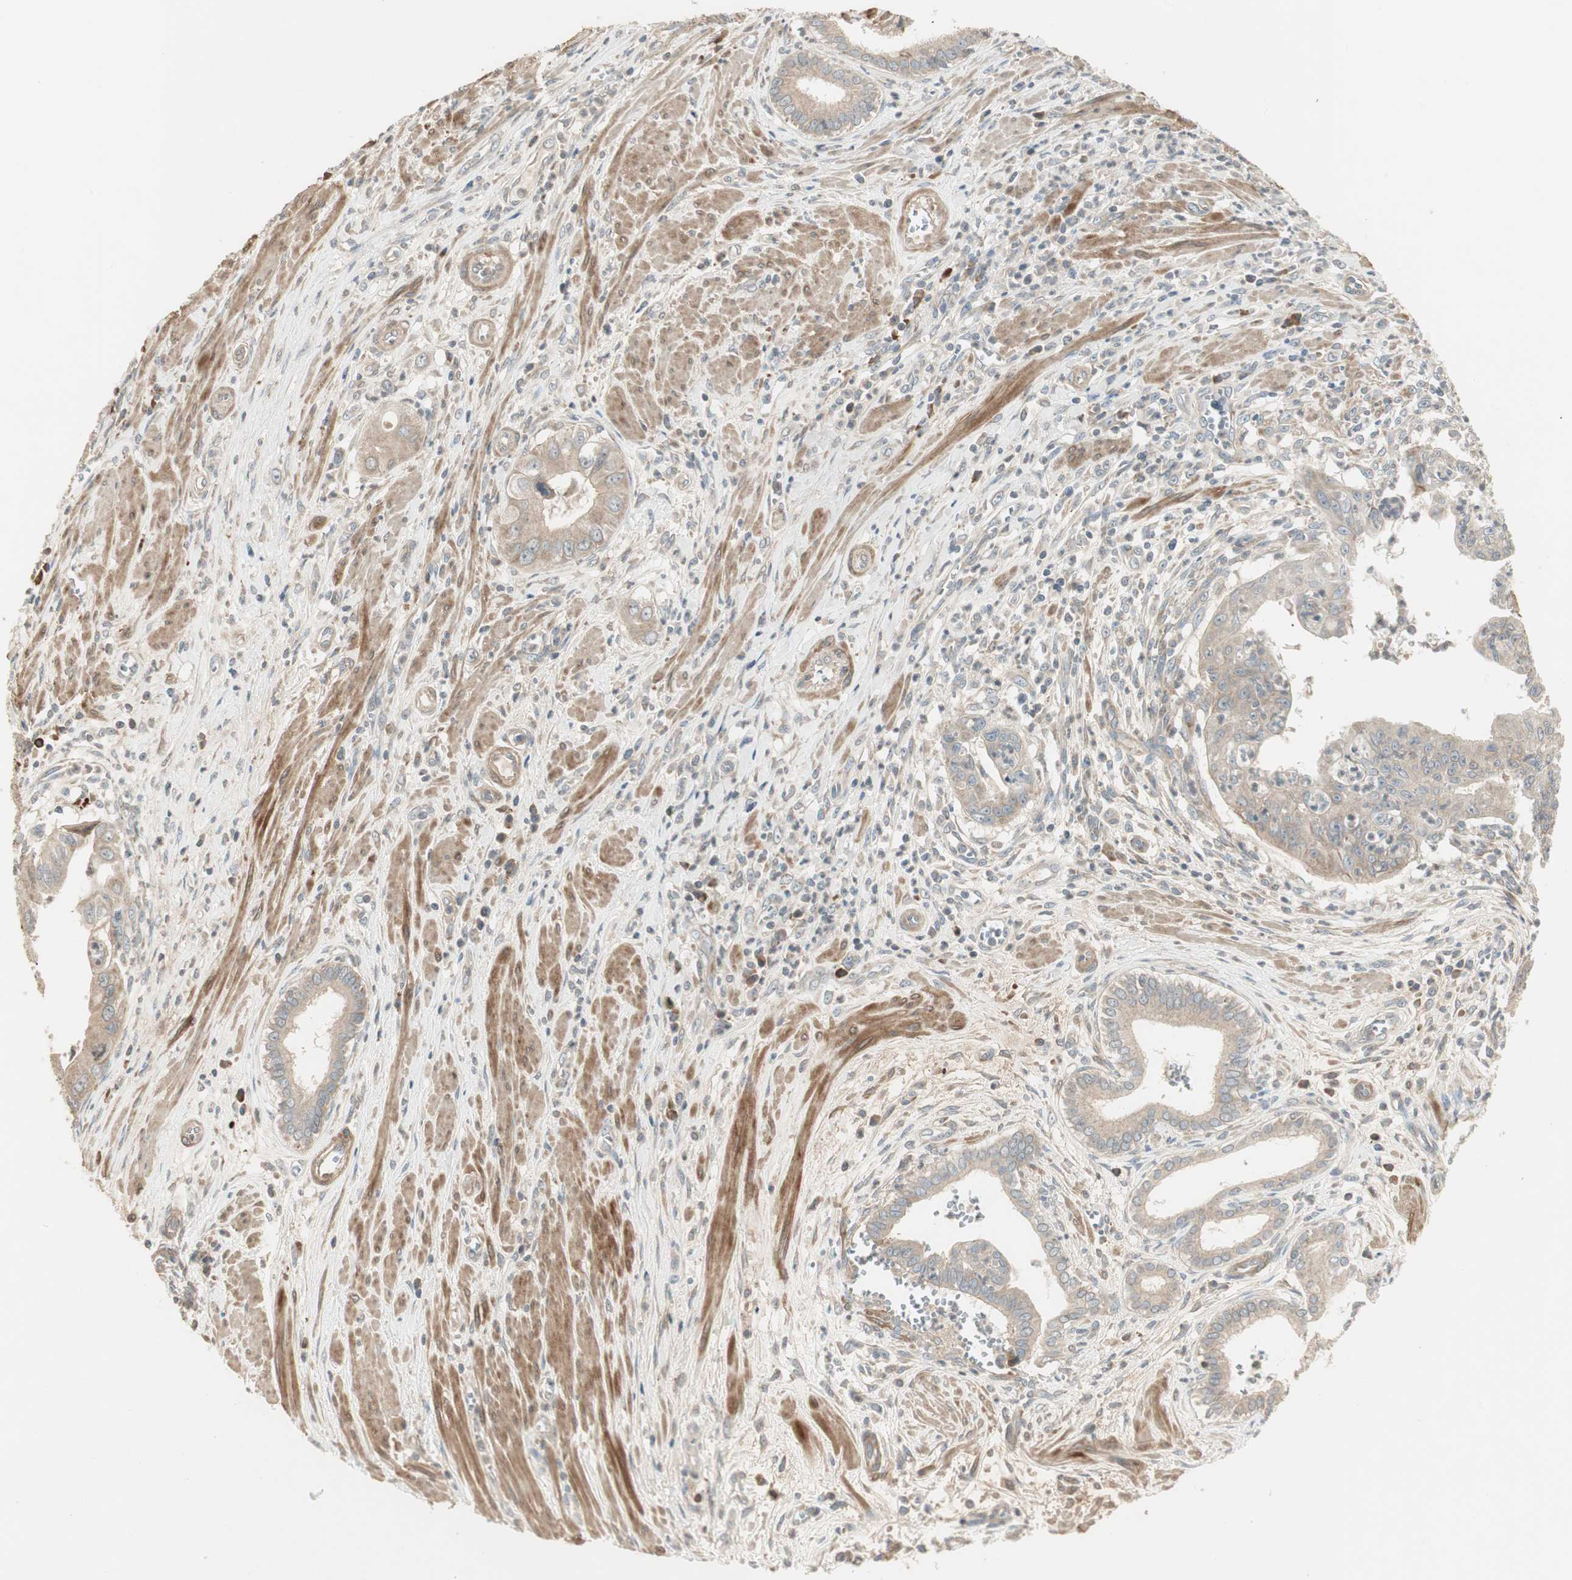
{"staining": {"intensity": "weak", "quantity": ">75%", "location": "cytoplasmic/membranous"}, "tissue": "pancreatic cancer", "cell_type": "Tumor cells", "image_type": "cancer", "snomed": [{"axis": "morphology", "description": "Normal tissue, NOS"}, {"axis": "topography", "description": "Lymph node"}], "caption": "This is an image of immunohistochemistry (IHC) staining of pancreatic cancer, which shows weak expression in the cytoplasmic/membranous of tumor cells.", "gene": "SFRP1", "patient": {"sex": "male", "age": 50}}